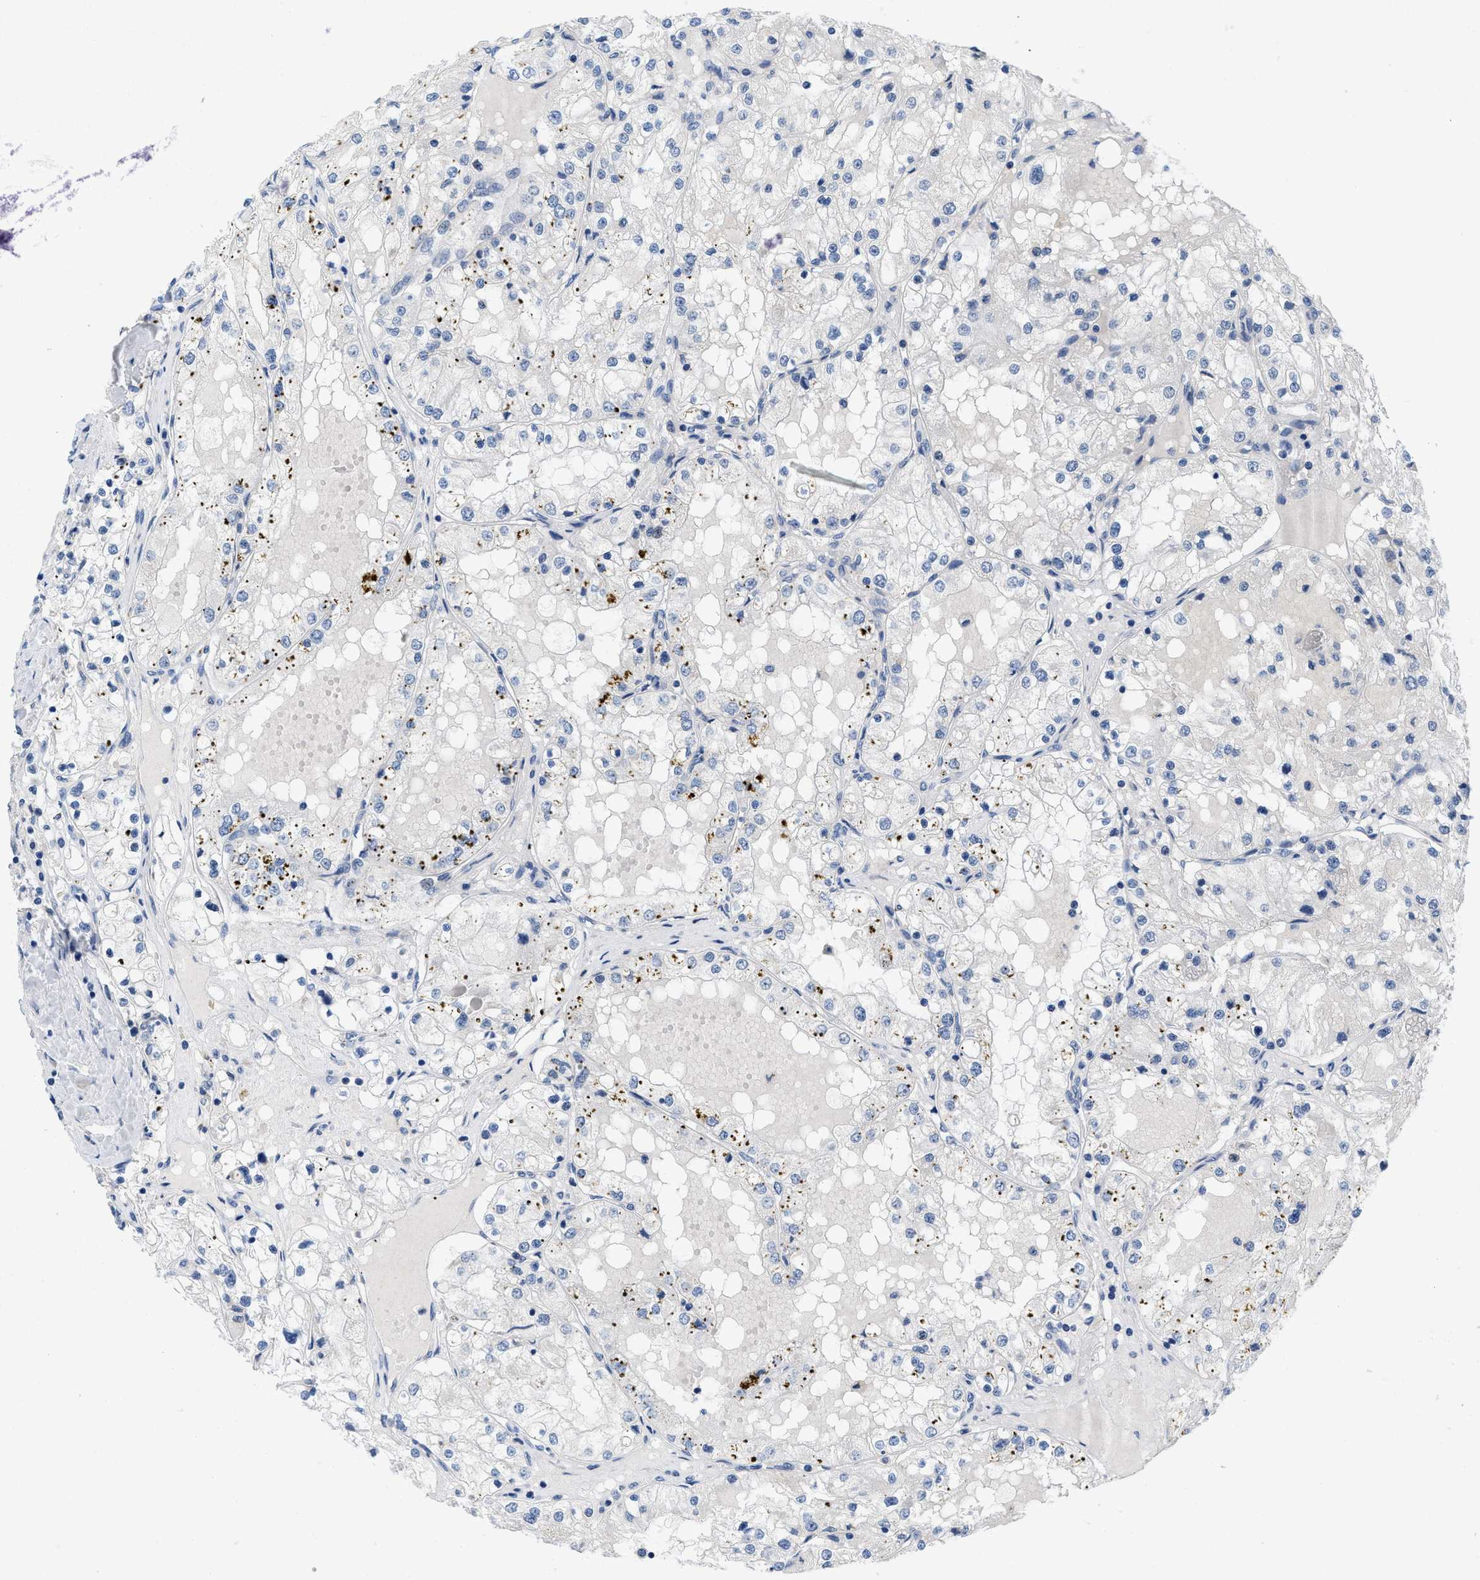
{"staining": {"intensity": "negative", "quantity": "none", "location": "none"}, "tissue": "renal cancer", "cell_type": "Tumor cells", "image_type": "cancer", "snomed": [{"axis": "morphology", "description": "Adenocarcinoma, NOS"}, {"axis": "topography", "description": "Kidney"}], "caption": "This micrograph is of renal cancer stained with immunohistochemistry to label a protein in brown with the nuclei are counter-stained blue. There is no staining in tumor cells.", "gene": "PYY", "patient": {"sex": "male", "age": 68}}